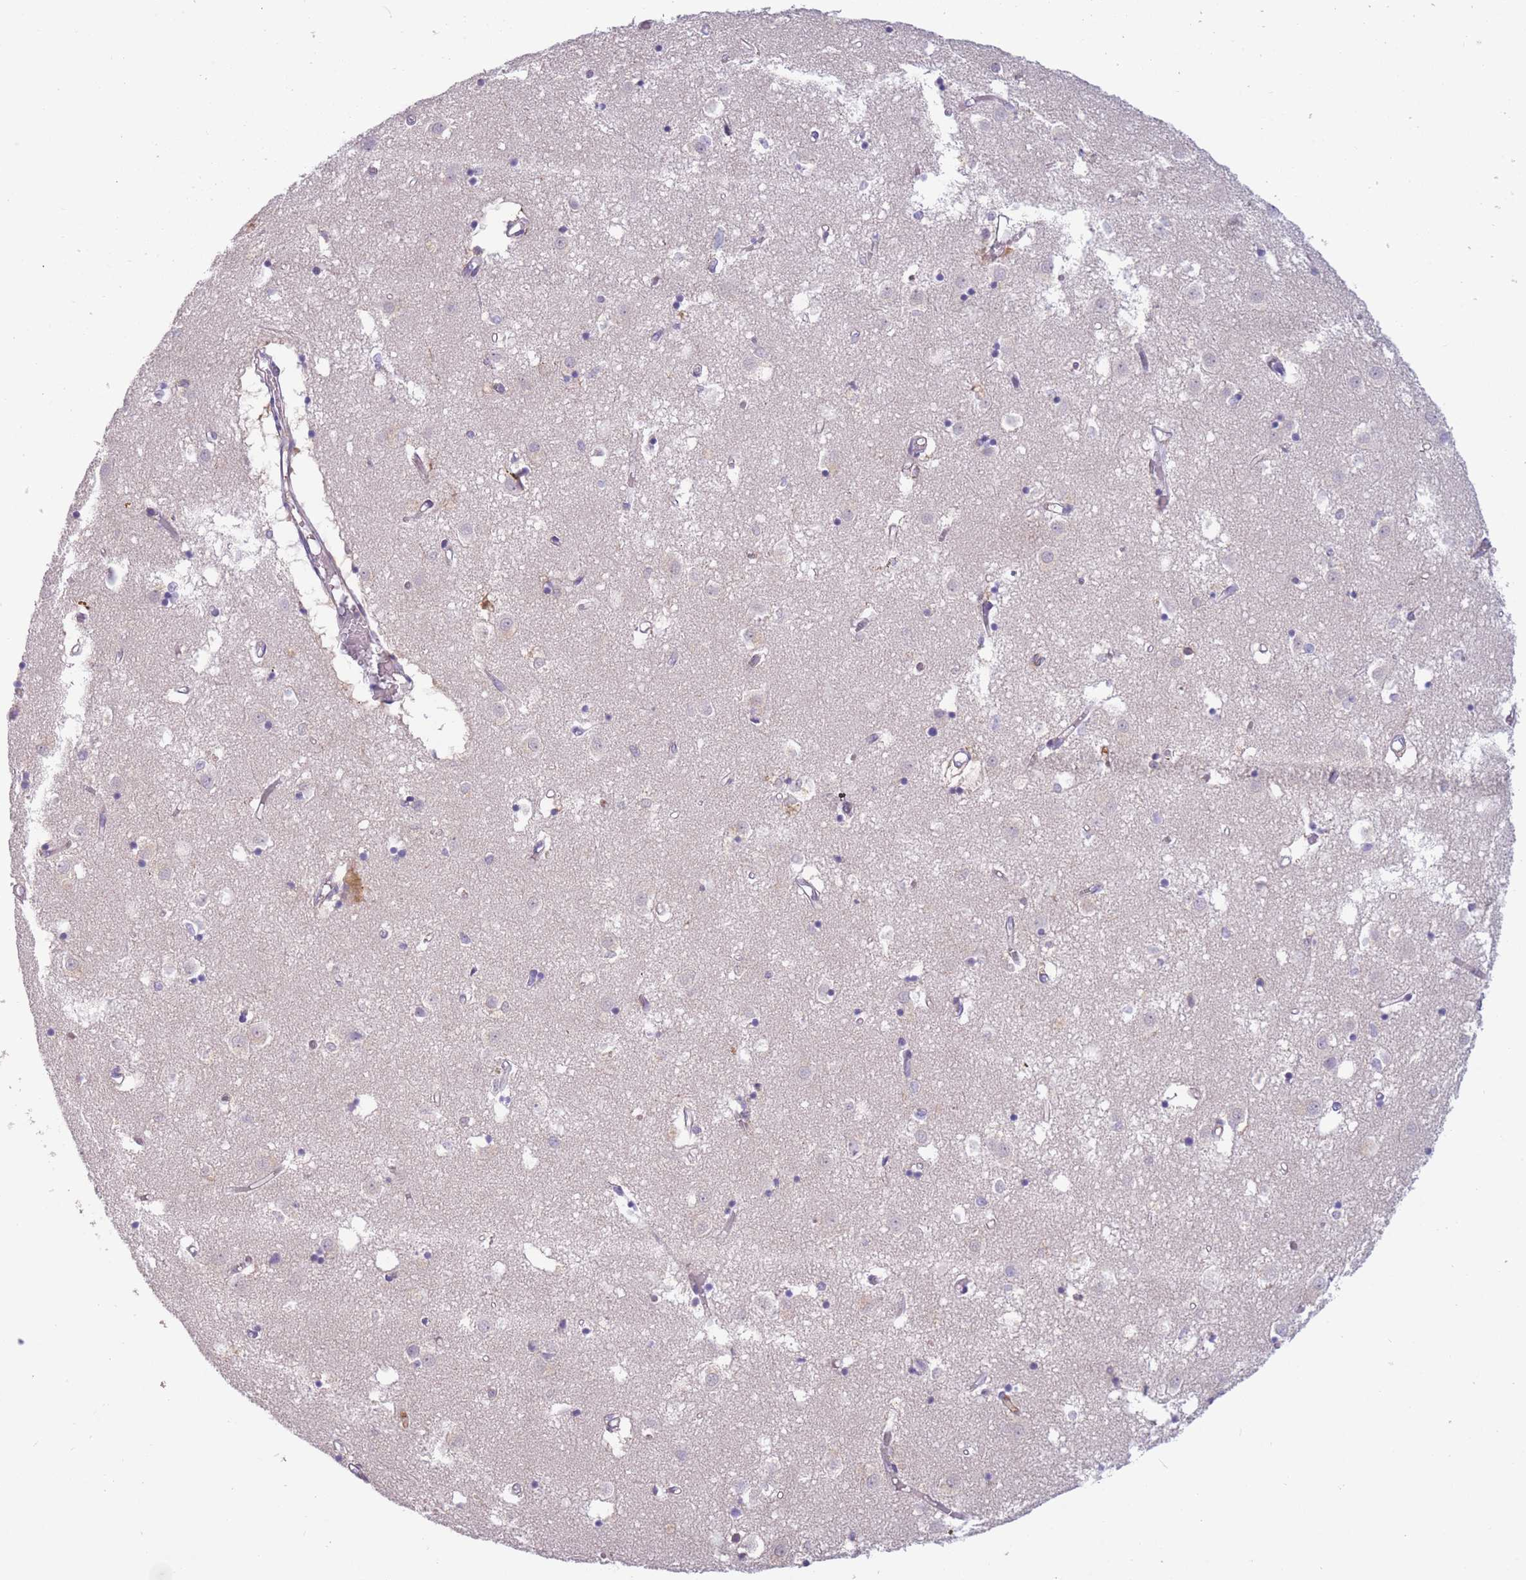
{"staining": {"intensity": "negative", "quantity": "none", "location": "none"}, "tissue": "caudate", "cell_type": "Glial cells", "image_type": "normal", "snomed": [{"axis": "morphology", "description": "Normal tissue, NOS"}, {"axis": "topography", "description": "Lateral ventricle wall"}], "caption": "DAB (3,3'-diaminobenzidine) immunohistochemical staining of benign caudate demonstrates no significant staining in glial cells.", "gene": "ST3GAL4", "patient": {"sex": "male", "age": 70}}